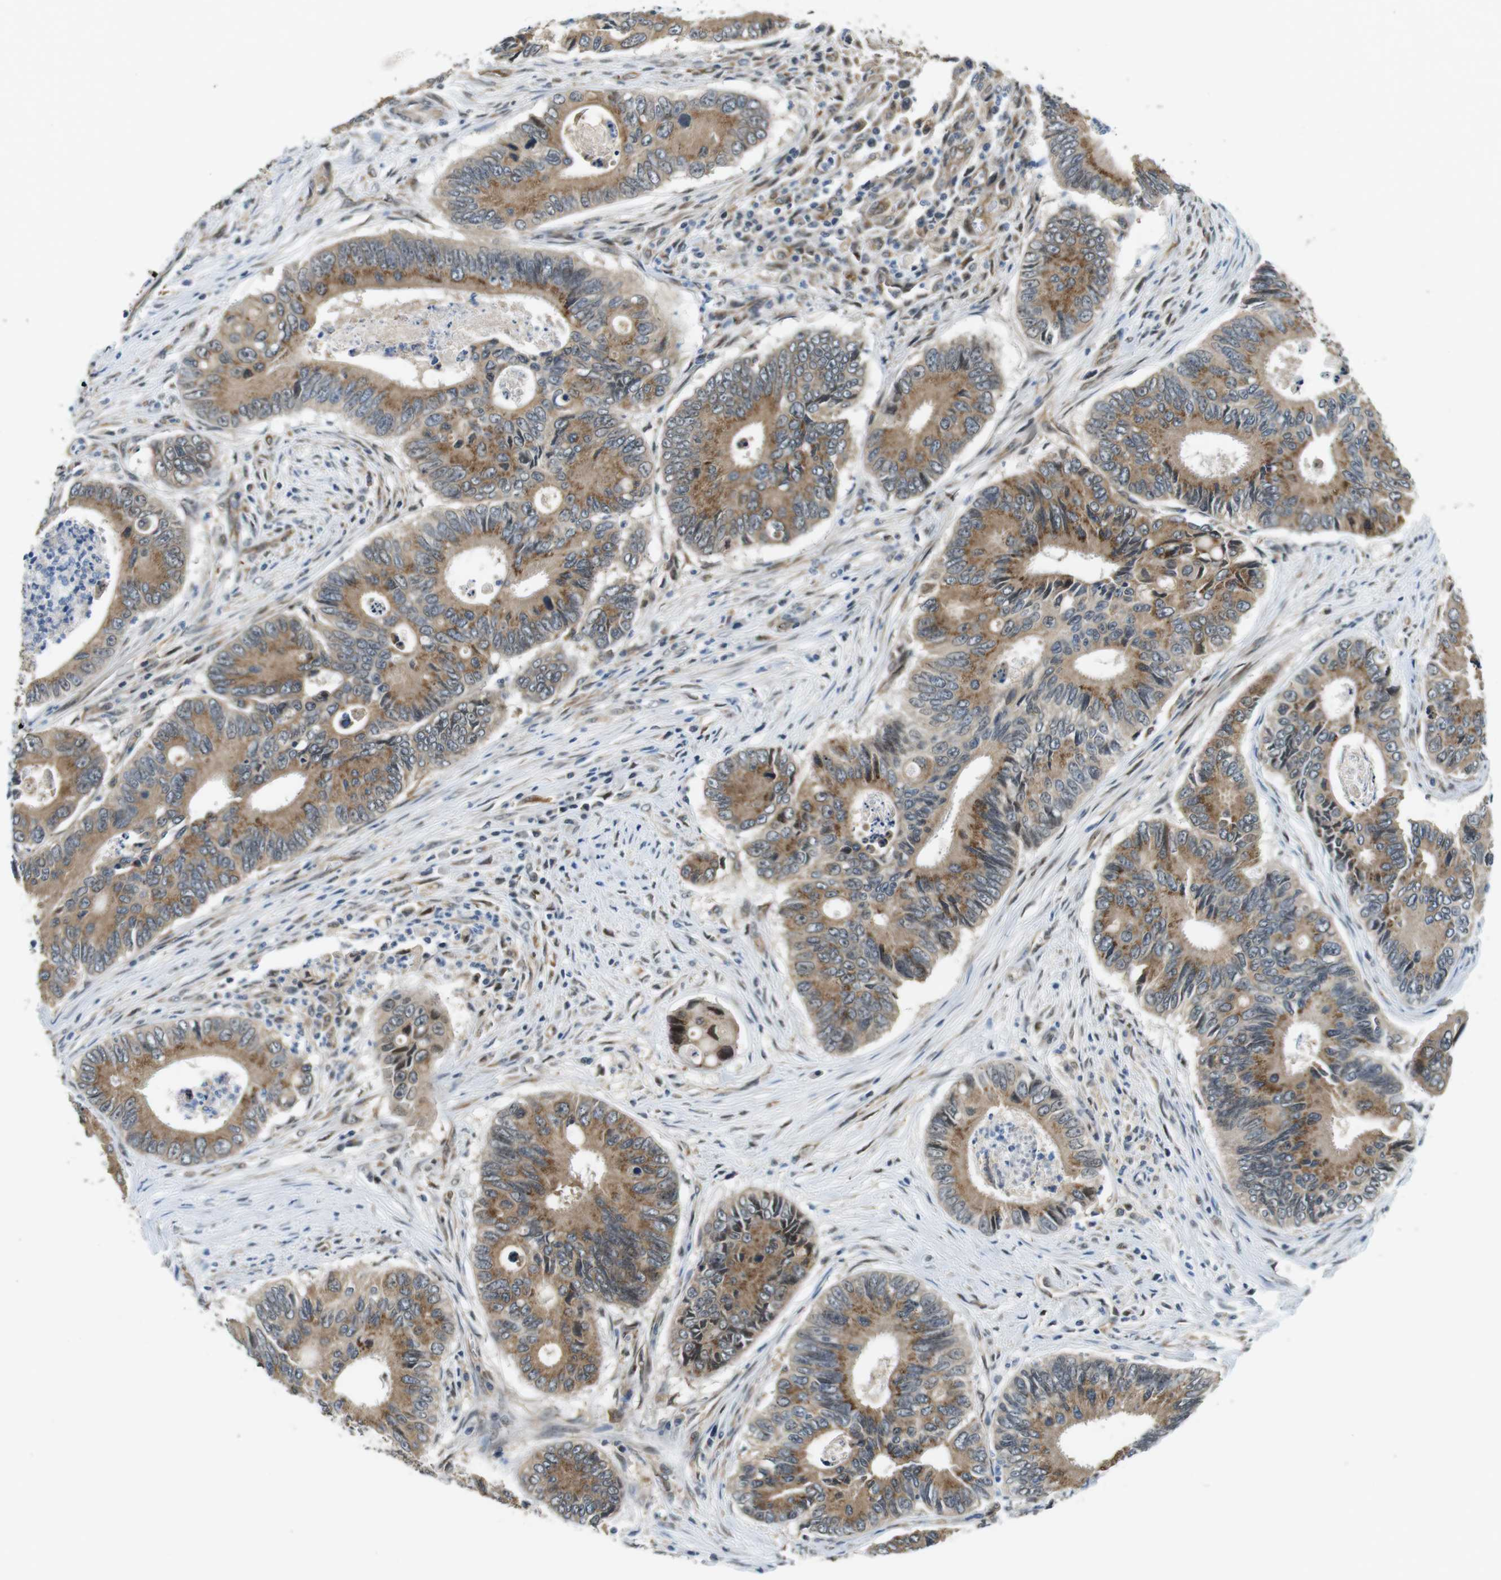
{"staining": {"intensity": "moderate", "quantity": ">75%", "location": "cytoplasmic/membranous"}, "tissue": "colorectal cancer", "cell_type": "Tumor cells", "image_type": "cancer", "snomed": [{"axis": "morphology", "description": "Inflammation, NOS"}, {"axis": "morphology", "description": "Adenocarcinoma, NOS"}, {"axis": "topography", "description": "Colon"}], "caption": "High-magnification brightfield microscopy of colorectal cancer (adenocarcinoma) stained with DAB (3,3'-diaminobenzidine) (brown) and counterstained with hematoxylin (blue). tumor cells exhibit moderate cytoplasmic/membranous expression is identified in approximately>75% of cells.", "gene": "PALD1", "patient": {"sex": "male", "age": 72}}